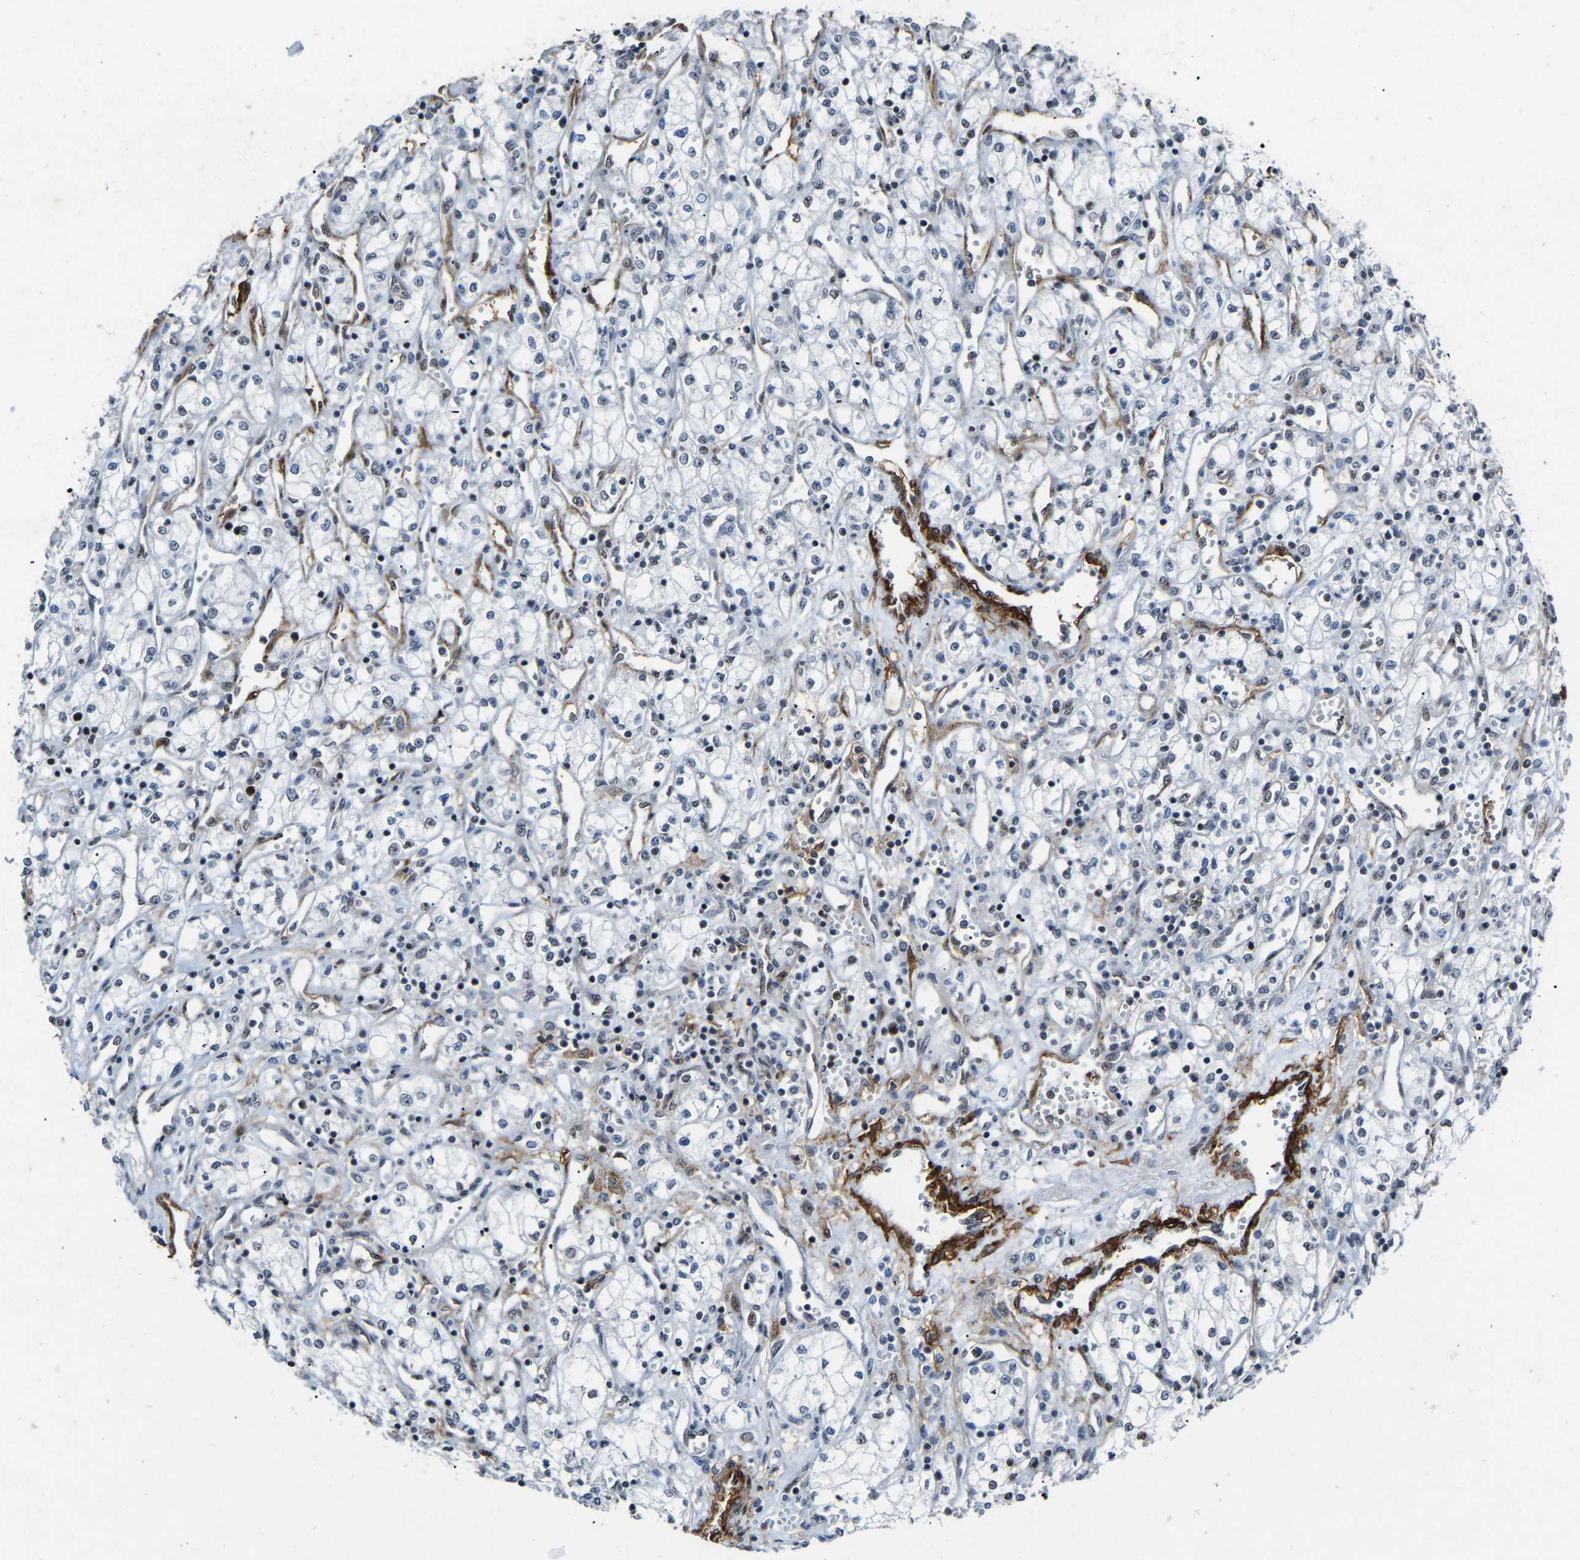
{"staining": {"intensity": "moderate", "quantity": "<25%", "location": "nuclear"}, "tissue": "renal cancer", "cell_type": "Tumor cells", "image_type": "cancer", "snomed": [{"axis": "morphology", "description": "Adenocarcinoma, NOS"}, {"axis": "topography", "description": "Kidney"}], "caption": "Immunohistochemical staining of human adenocarcinoma (renal) reveals moderate nuclear protein staining in about <25% of tumor cells. Immunohistochemistry (ihc) stains the protein in brown and the nuclei are stained blue.", "gene": "DDX5", "patient": {"sex": "male", "age": 59}}